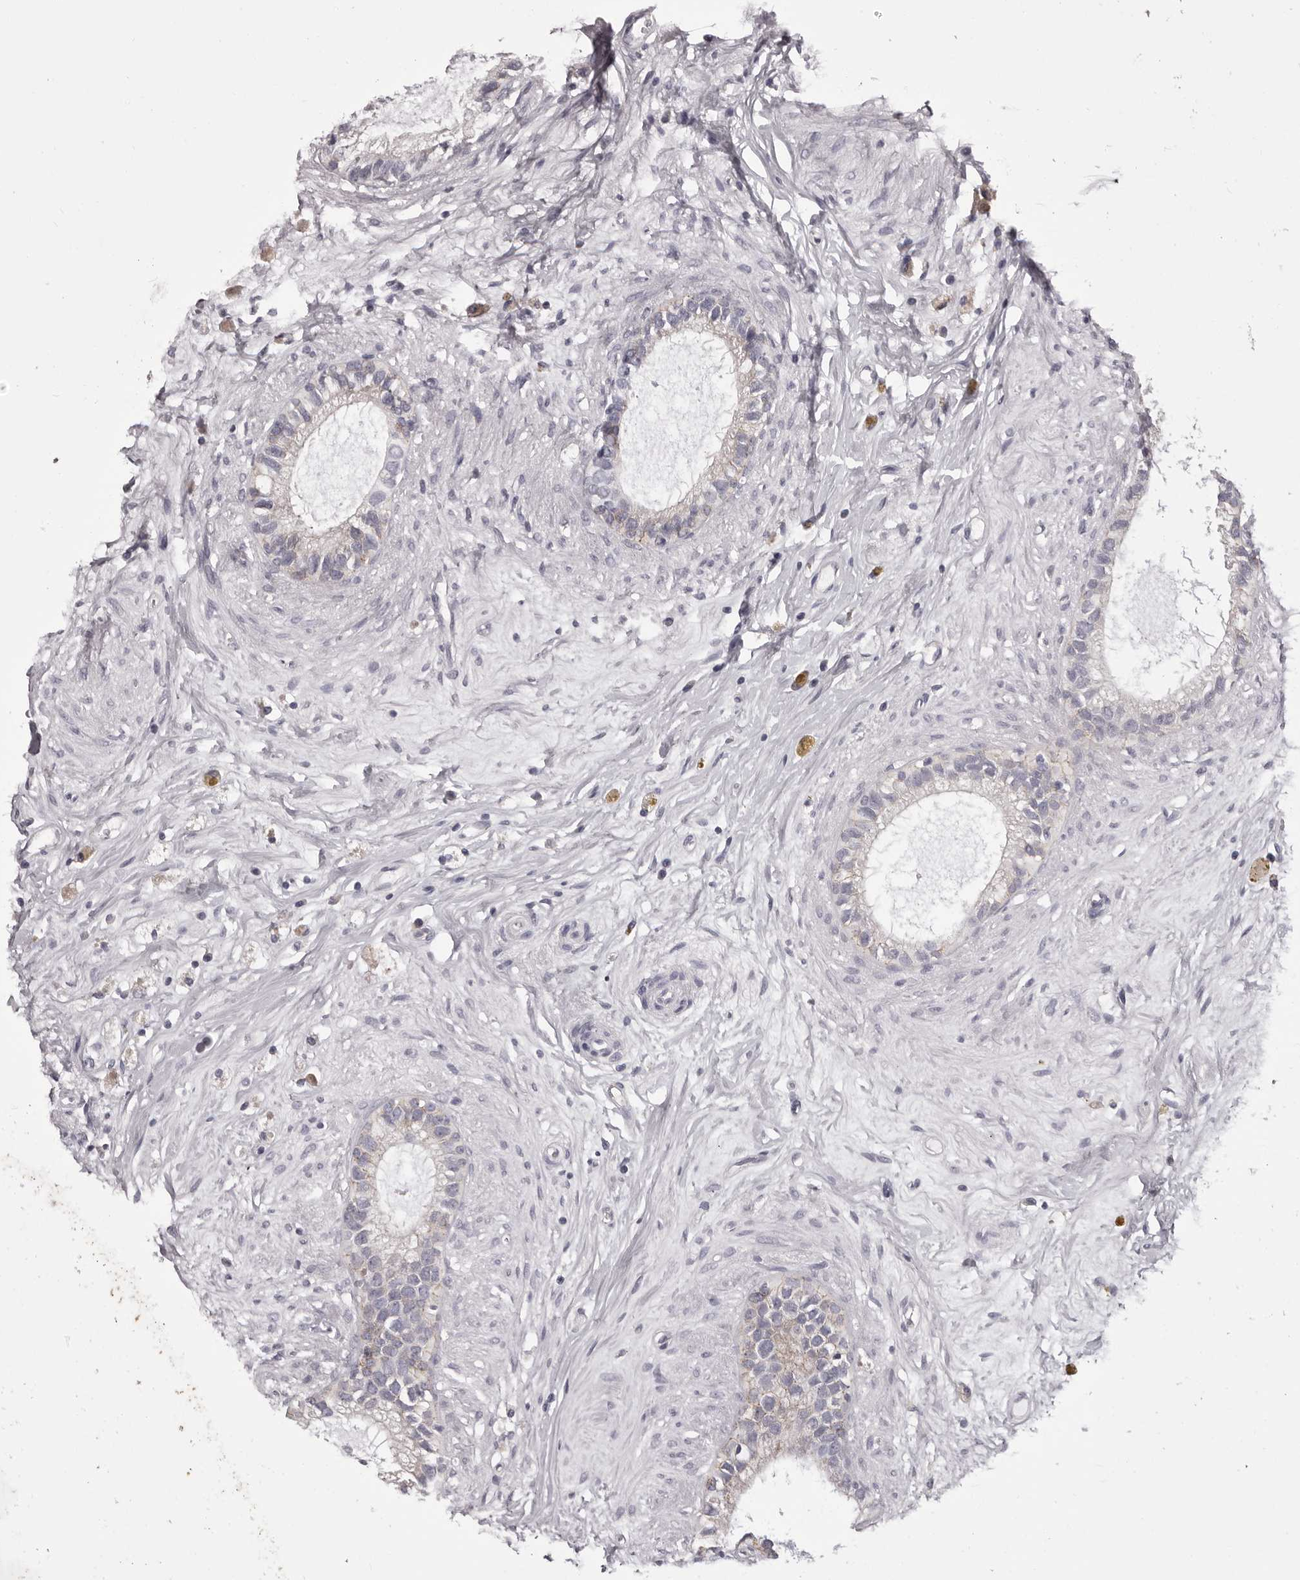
{"staining": {"intensity": "weak", "quantity": "<25%", "location": "cytoplasmic/membranous"}, "tissue": "epididymis", "cell_type": "Glandular cells", "image_type": "normal", "snomed": [{"axis": "morphology", "description": "Normal tissue, NOS"}, {"axis": "topography", "description": "Epididymis"}], "caption": "This is a histopathology image of IHC staining of benign epididymis, which shows no expression in glandular cells.", "gene": "OTUD3", "patient": {"sex": "male", "age": 80}}